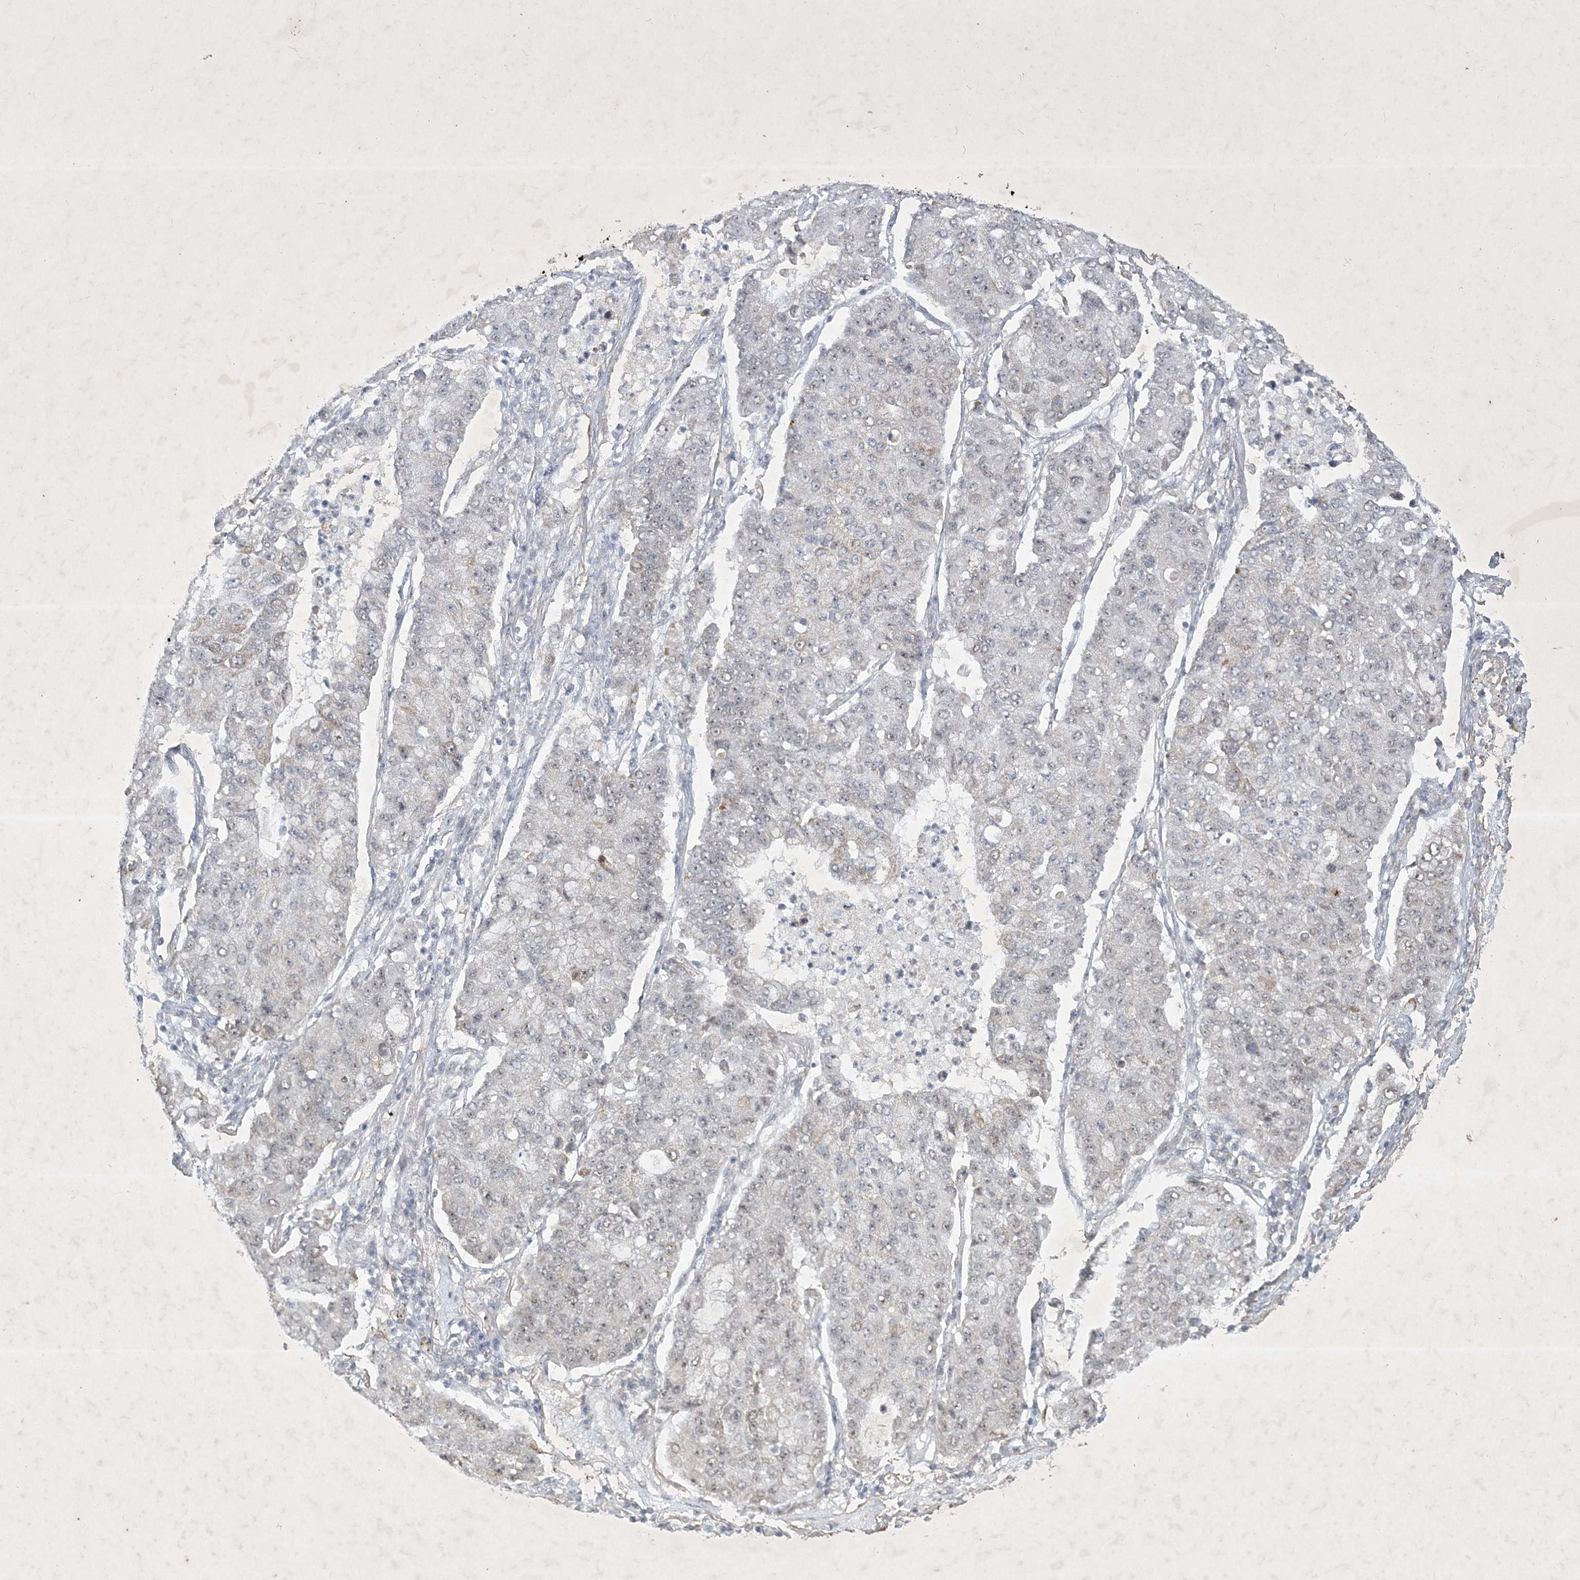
{"staining": {"intensity": "negative", "quantity": "none", "location": "none"}, "tissue": "lung cancer", "cell_type": "Tumor cells", "image_type": "cancer", "snomed": [{"axis": "morphology", "description": "Squamous cell carcinoma, NOS"}, {"axis": "topography", "description": "Lung"}], "caption": "DAB immunohistochemical staining of lung squamous cell carcinoma displays no significant expression in tumor cells. (DAB (3,3'-diaminobenzidine) immunohistochemistry (IHC) with hematoxylin counter stain).", "gene": "ZBTB9", "patient": {"sex": "male", "age": 74}}